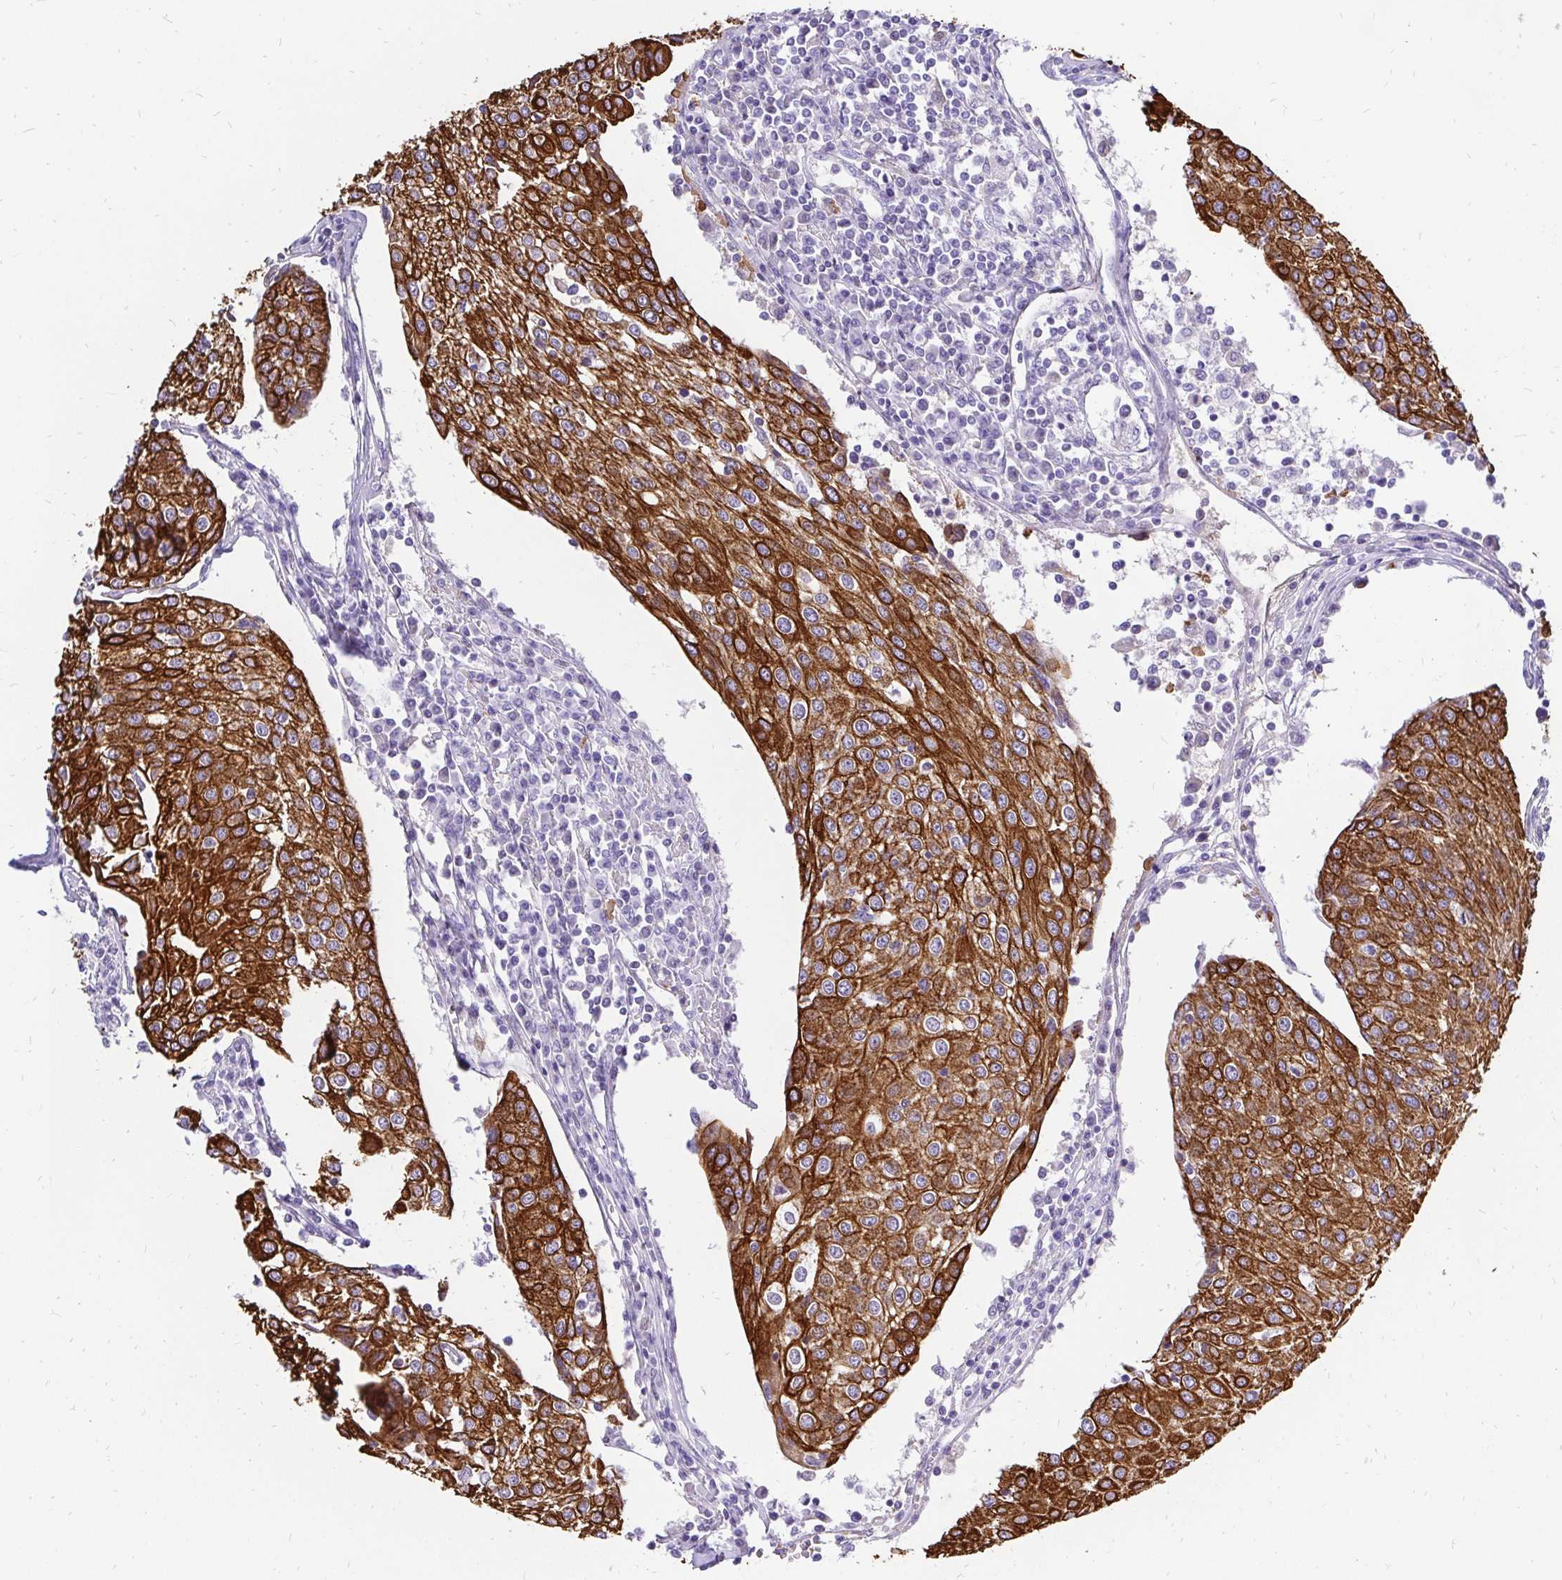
{"staining": {"intensity": "strong", "quantity": ">75%", "location": "cytoplasmic/membranous"}, "tissue": "urothelial cancer", "cell_type": "Tumor cells", "image_type": "cancer", "snomed": [{"axis": "morphology", "description": "Urothelial carcinoma, High grade"}, {"axis": "topography", "description": "Urinary bladder"}], "caption": "Immunohistochemistry (IHC) histopathology image of neoplastic tissue: urothelial carcinoma (high-grade) stained using IHC shows high levels of strong protein expression localized specifically in the cytoplasmic/membranous of tumor cells, appearing as a cytoplasmic/membranous brown color.", "gene": "KRT13", "patient": {"sex": "female", "age": 85}}